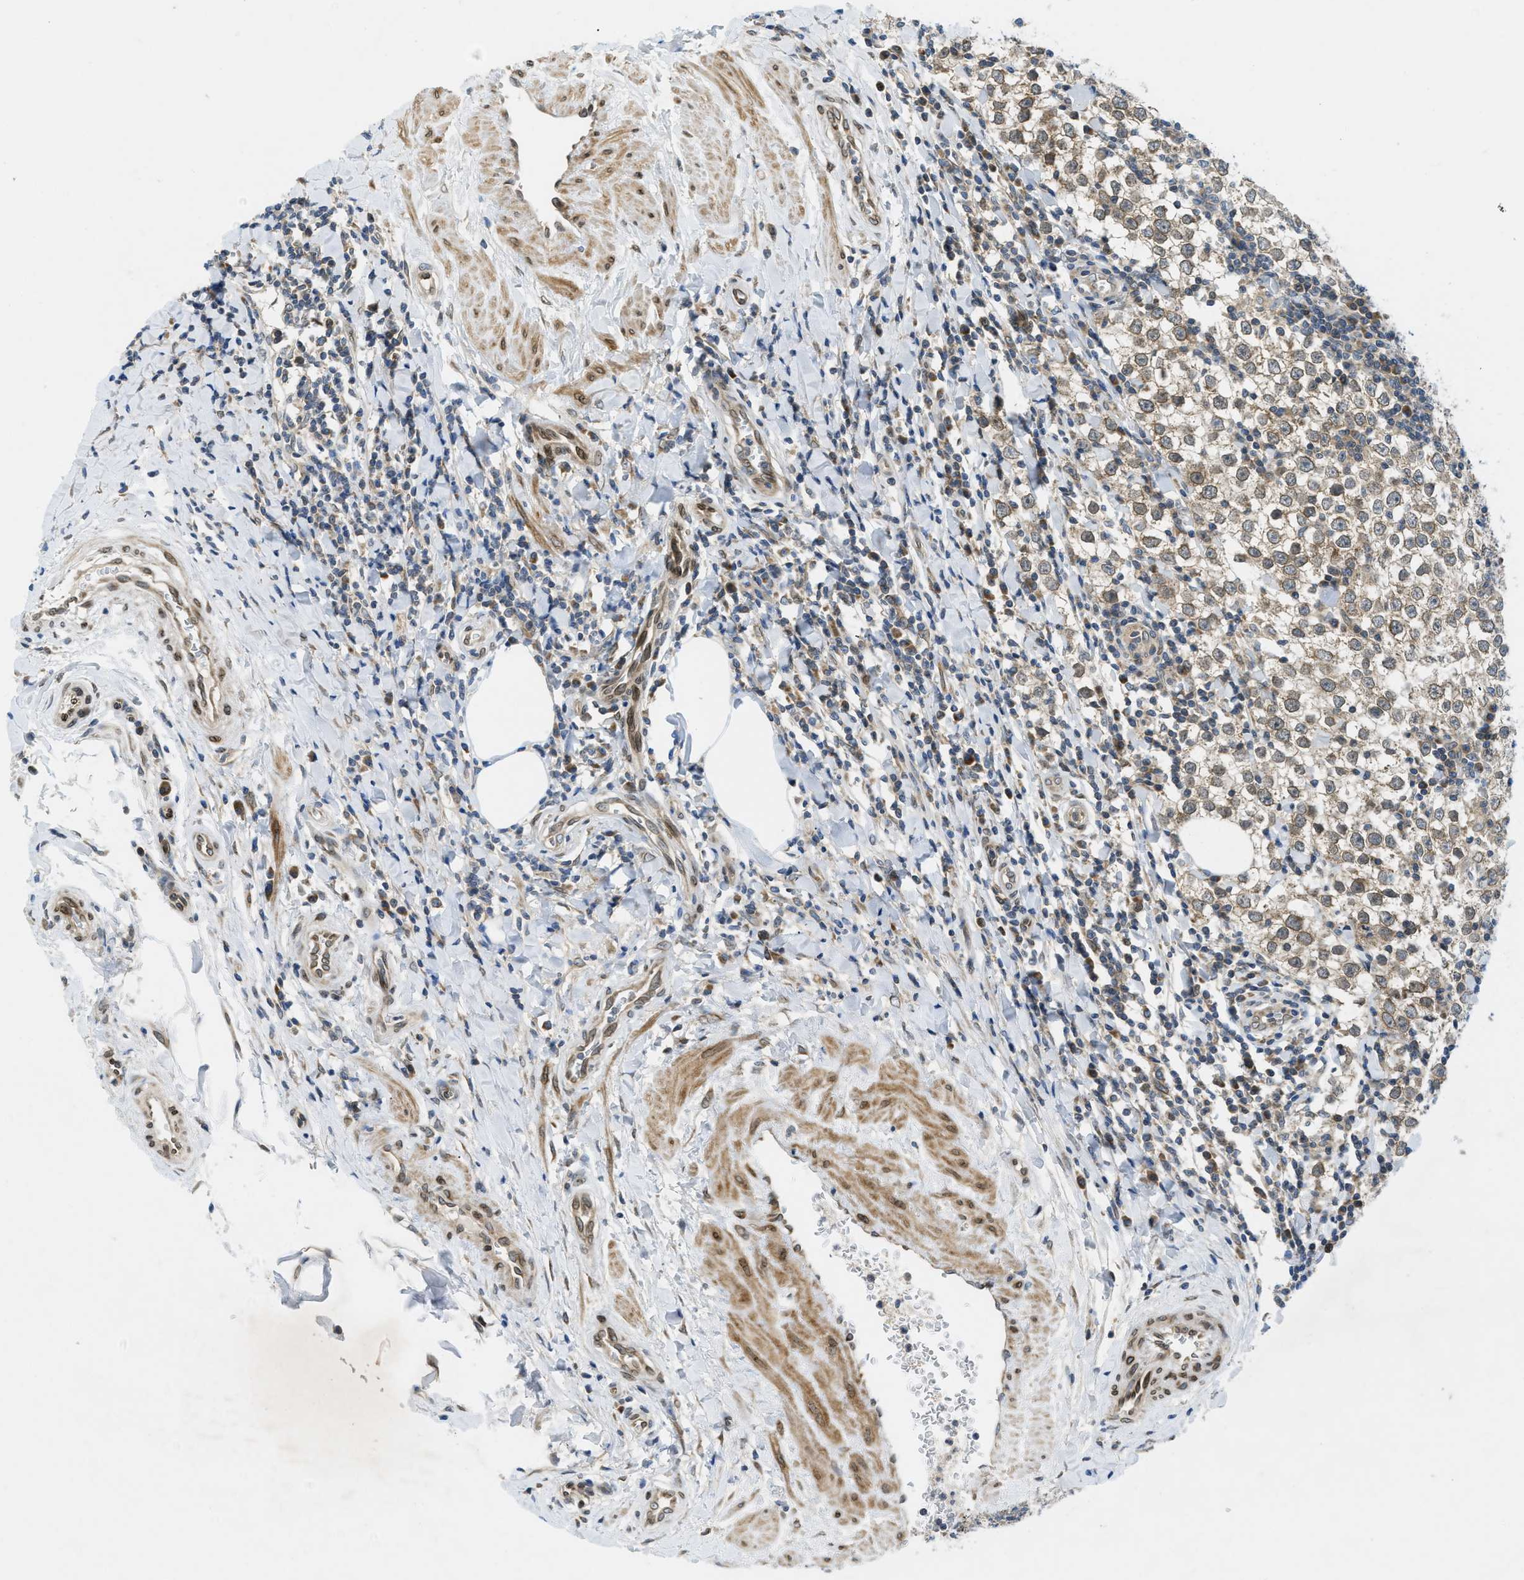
{"staining": {"intensity": "weak", "quantity": ">75%", "location": "cytoplasmic/membranous"}, "tissue": "testis cancer", "cell_type": "Tumor cells", "image_type": "cancer", "snomed": [{"axis": "morphology", "description": "Seminoma, NOS"}, {"axis": "morphology", "description": "Carcinoma, Embryonal, NOS"}, {"axis": "topography", "description": "Testis"}], "caption": "Embryonal carcinoma (testis) stained for a protein demonstrates weak cytoplasmic/membranous positivity in tumor cells.", "gene": "EIF2AK3", "patient": {"sex": "male", "age": 36}}